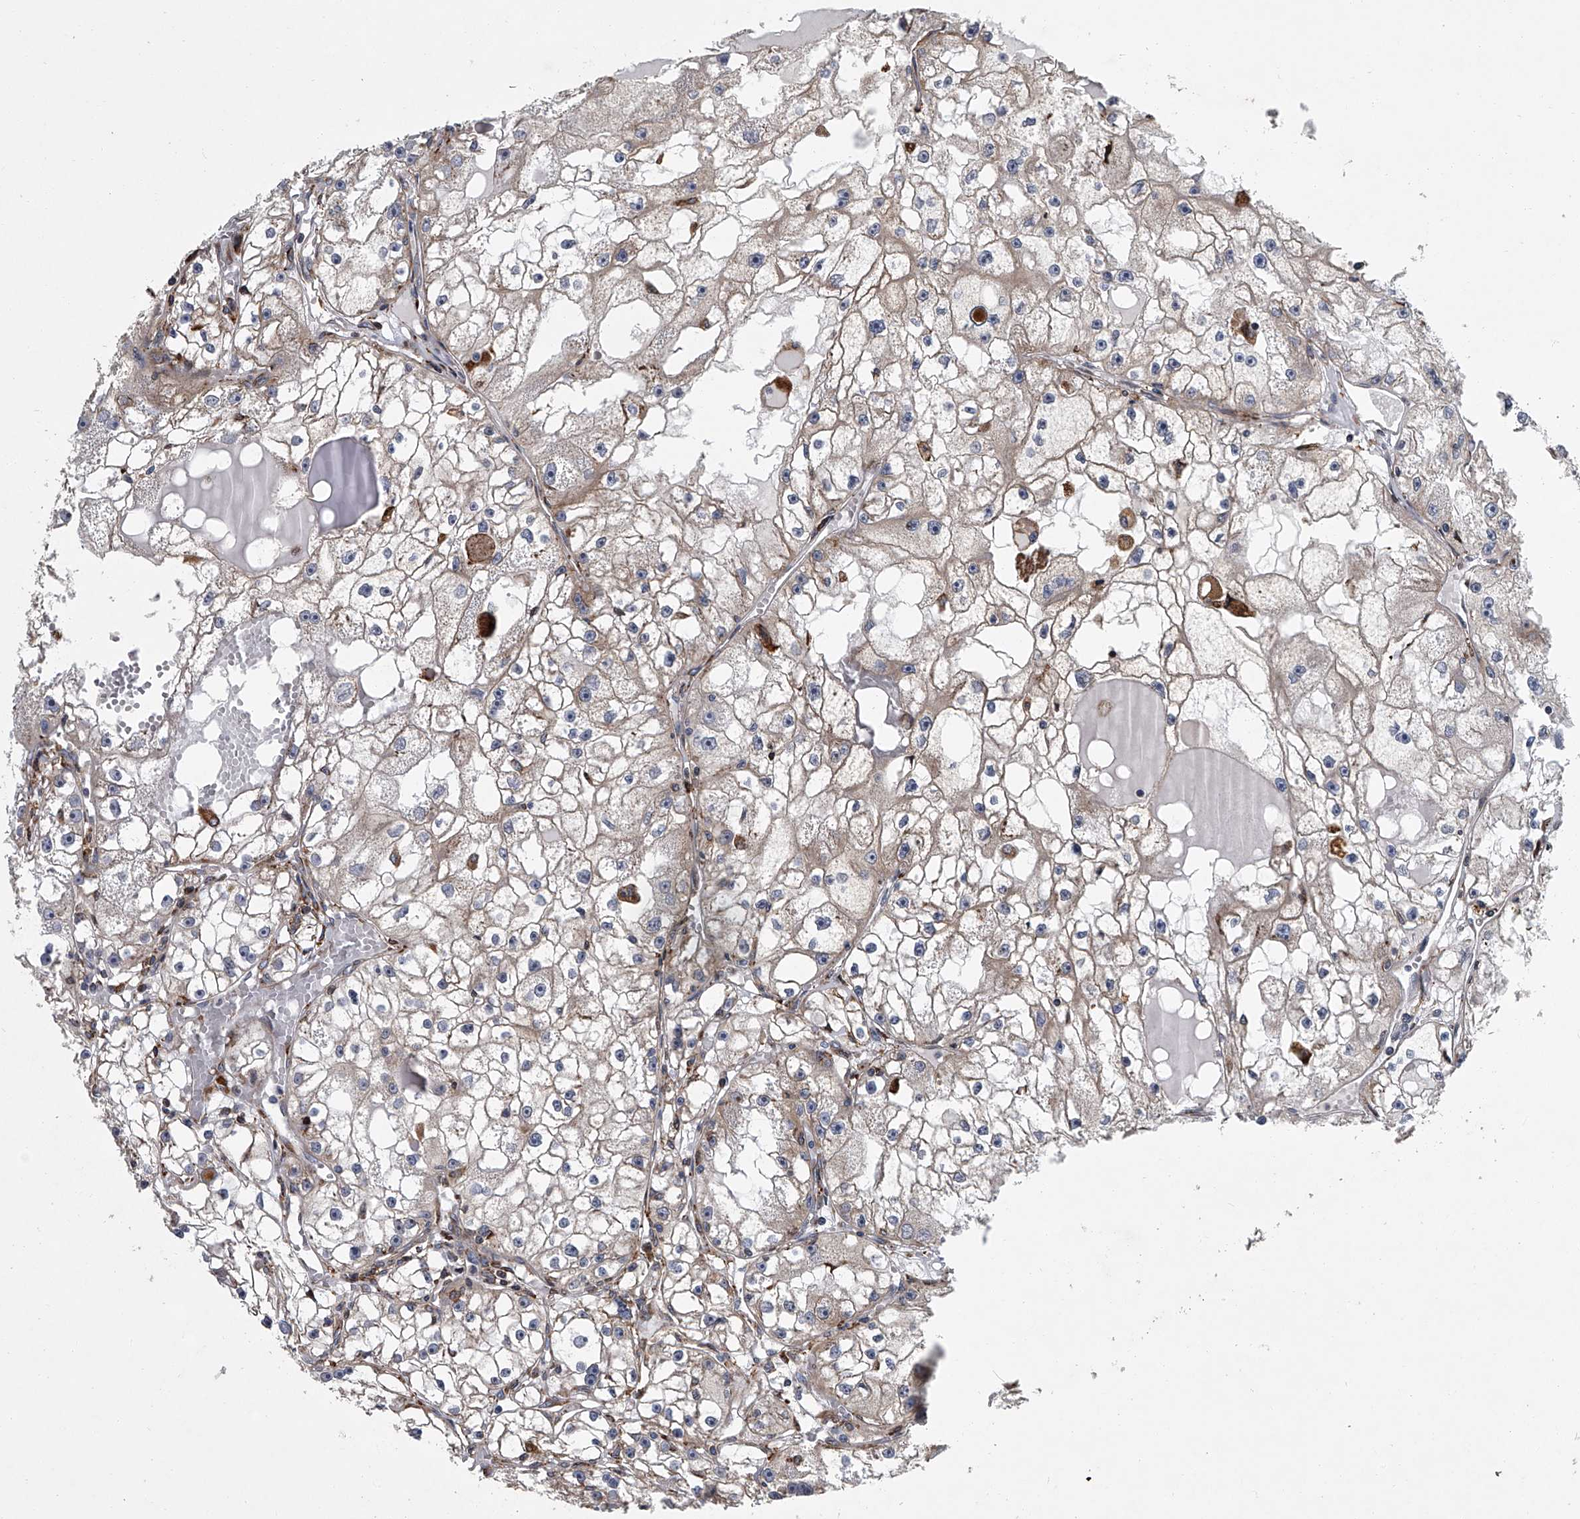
{"staining": {"intensity": "negative", "quantity": "none", "location": "none"}, "tissue": "renal cancer", "cell_type": "Tumor cells", "image_type": "cancer", "snomed": [{"axis": "morphology", "description": "Adenocarcinoma, NOS"}, {"axis": "topography", "description": "Kidney"}], "caption": "Immunohistochemical staining of adenocarcinoma (renal) displays no significant expression in tumor cells.", "gene": "TMEM63C", "patient": {"sex": "male", "age": 56}}